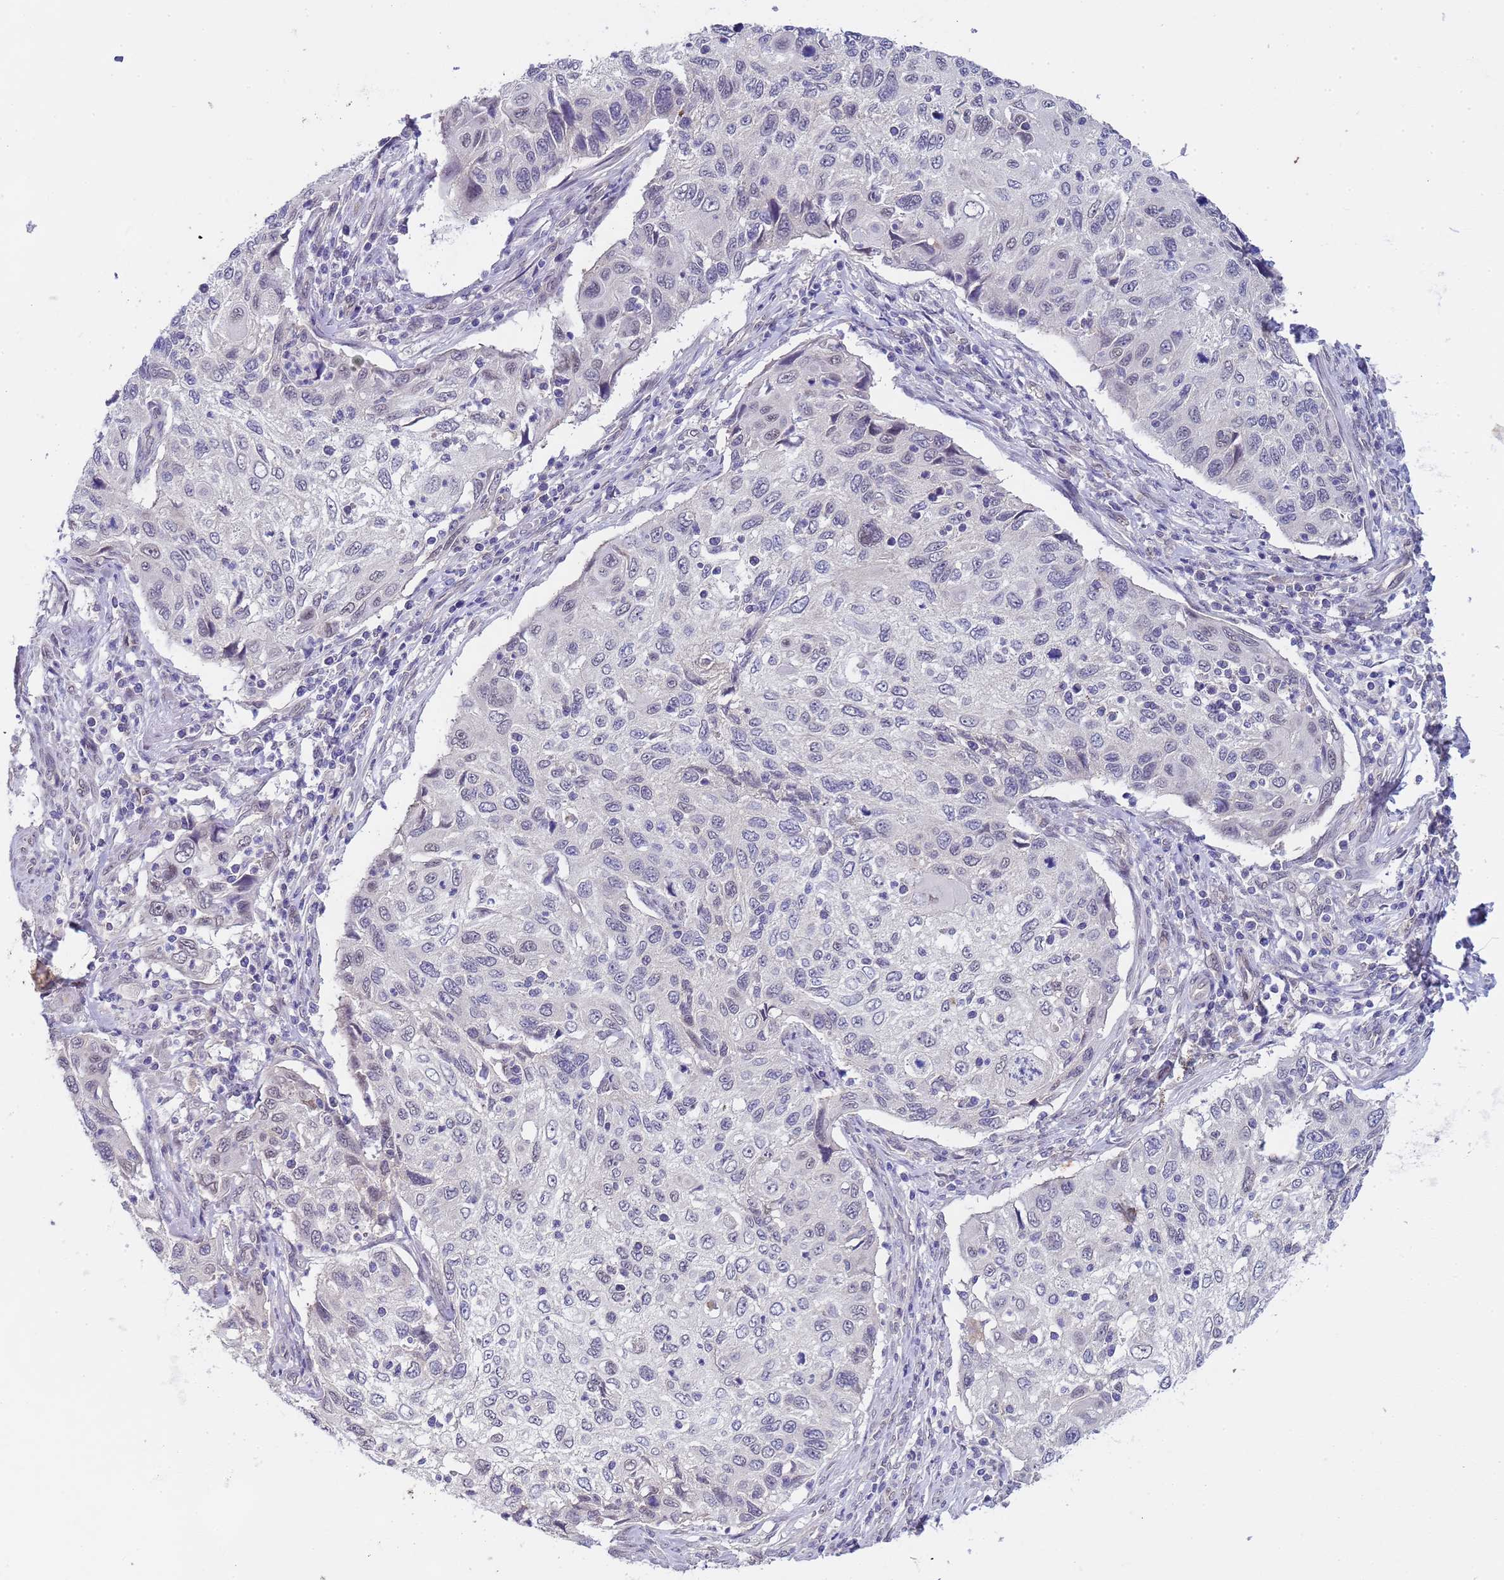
{"staining": {"intensity": "negative", "quantity": "none", "location": "none"}, "tissue": "cervical cancer", "cell_type": "Tumor cells", "image_type": "cancer", "snomed": [{"axis": "morphology", "description": "Squamous cell carcinoma, NOS"}, {"axis": "topography", "description": "Cervix"}], "caption": "This is an immunohistochemistry (IHC) micrograph of cervical cancer (squamous cell carcinoma). There is no positivity in tumor cells.", "gene": "TRMT10A", "patient": {"sex": "female", "age": 70}}